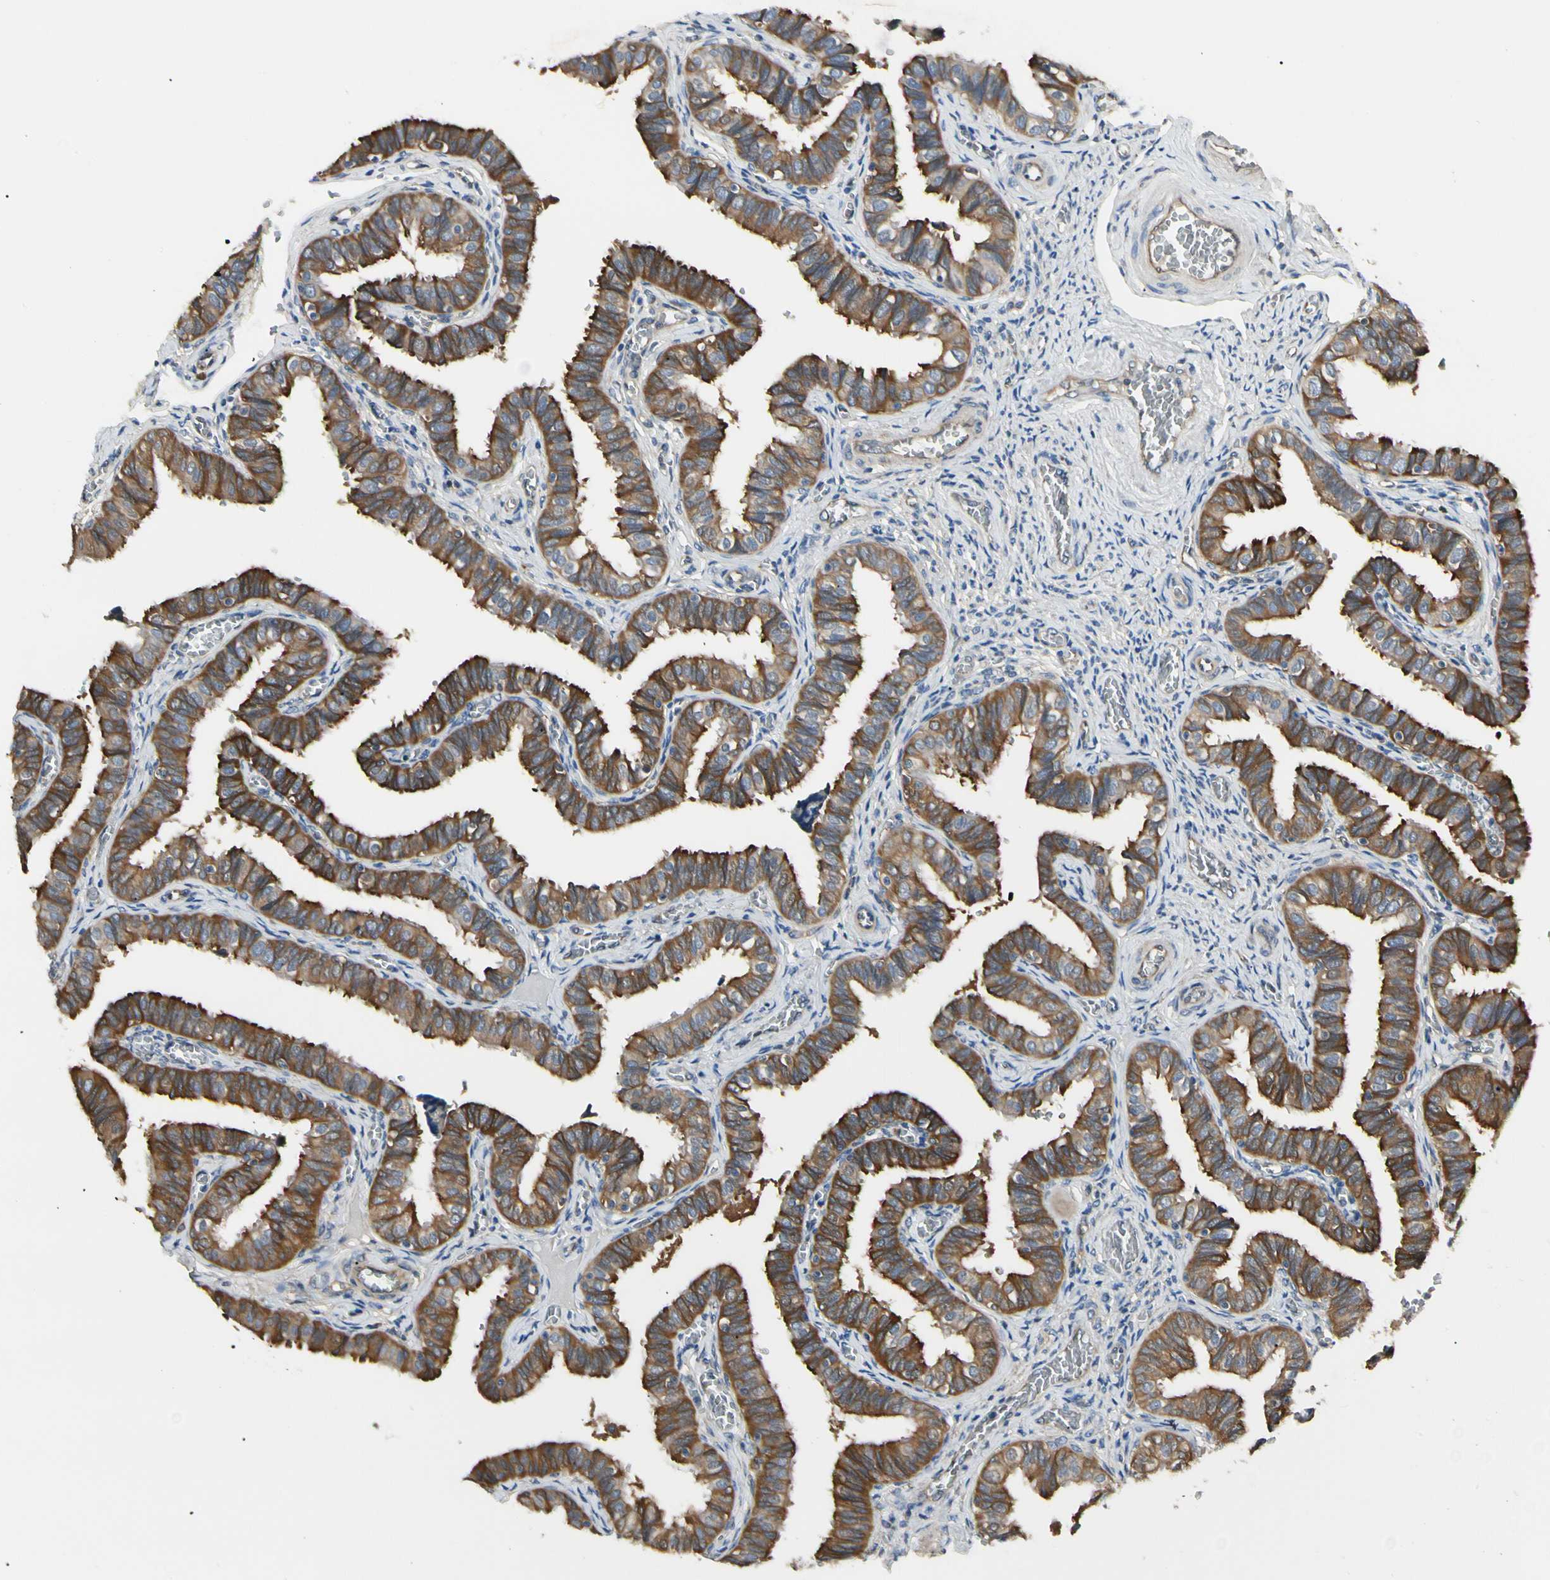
{"staining": {"intensity": "strong", "quantity": ">75%", "location": "cytoplasmic/membranous"}, "tissue": "fallopian tube", "cell_type": "Glandular cells", "image_type": "normal", "snomed": [{"axis": "morphology", "description": "Normal tissue, NOS"}, {"axis": "topography", "description": "Fallopian tube"}], "caption": "Glandular cells exhibit high levels of strong cytoplasmic/membranous expression in approximately >75% of cells in unremarkable fallopian tube. The staining was performed using DAB (3,3'-diaminobenzidine) to visualize the protein expression in brown, while the nuclei were stained in blue with hematoxylin (Magnification: 20x).", "gene": "NME1", "patient": {"sex": "female", "age": 46}}